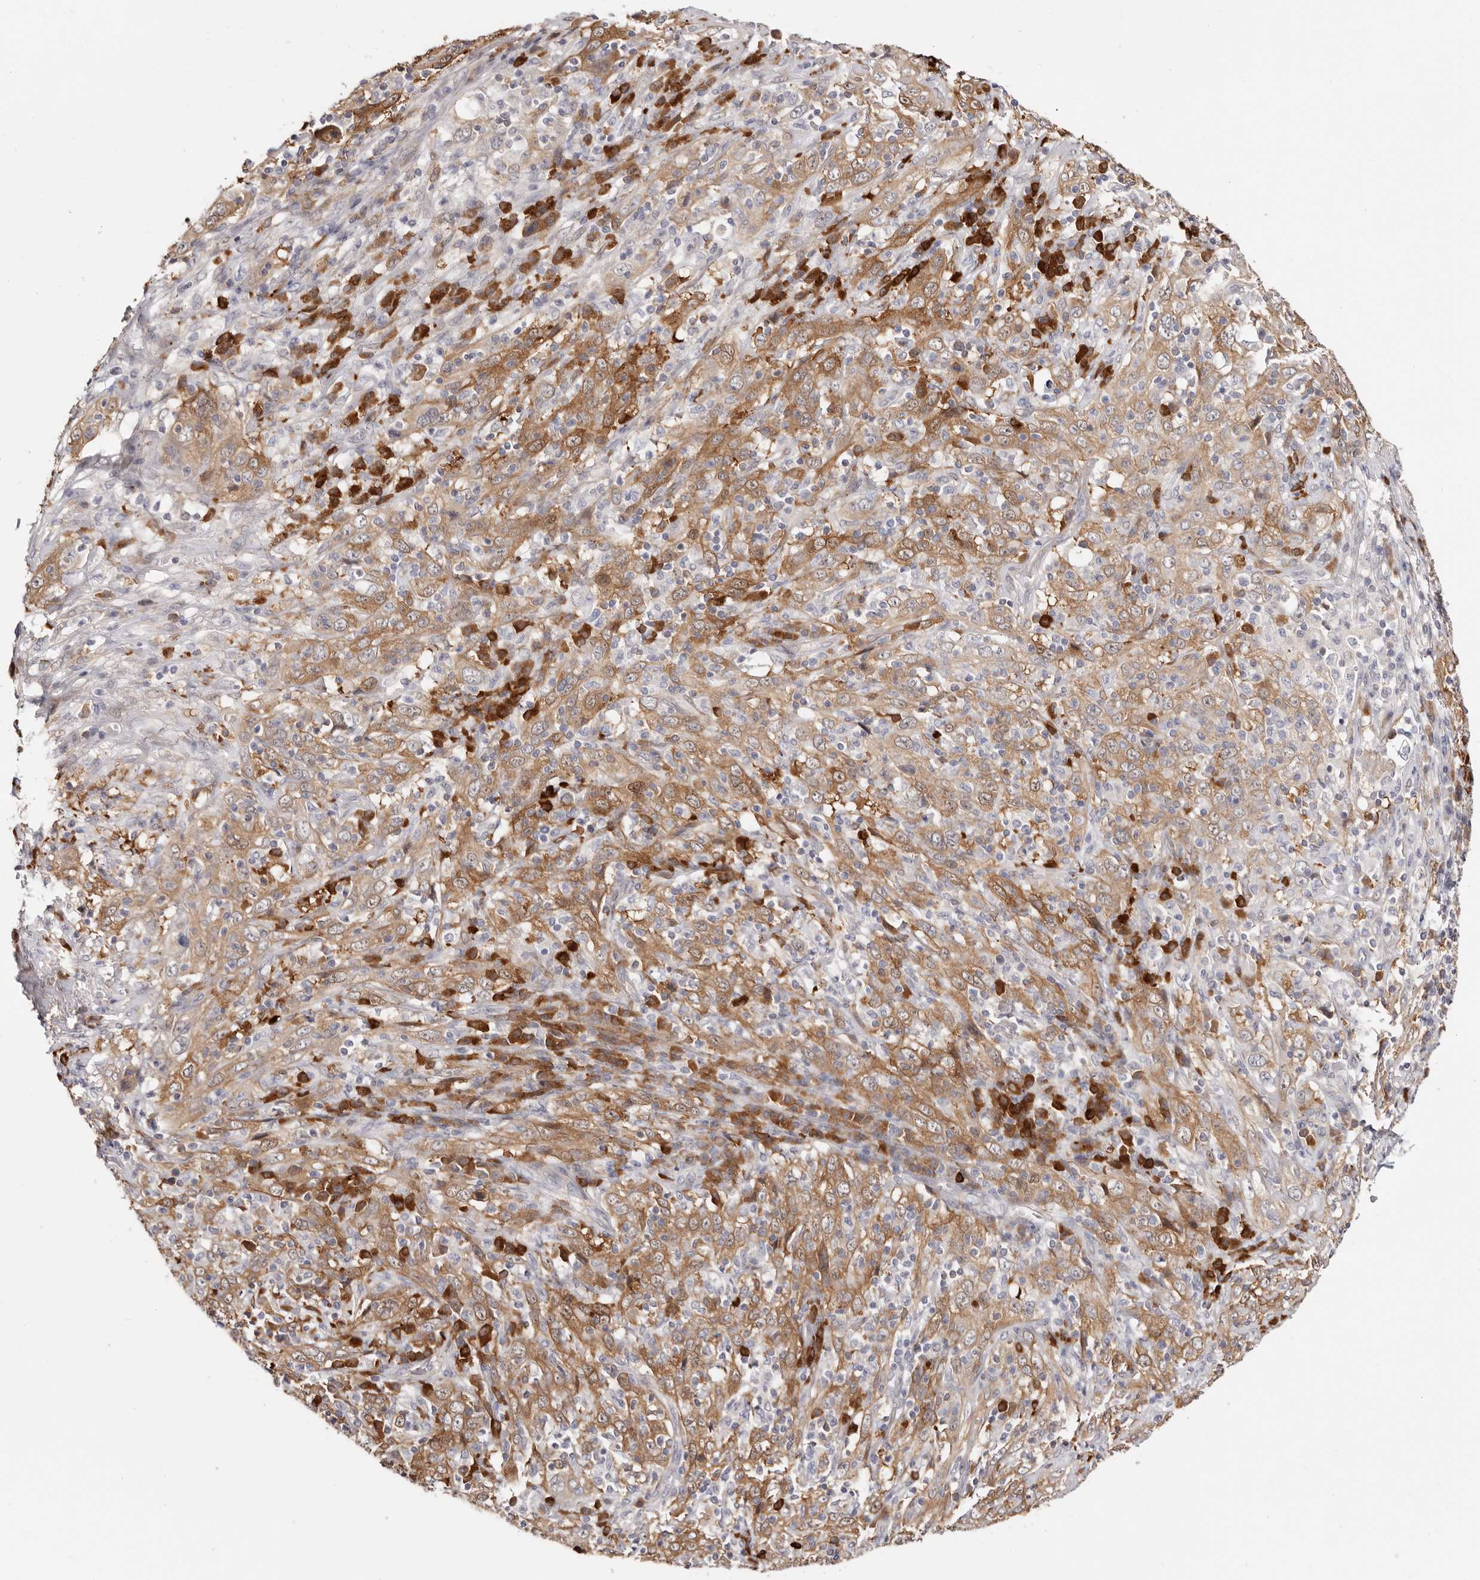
{"staining": {"intensity": "moderate", "quantity": ">75%", "location": "cytoplasmic/membranous"}, "tissue": "cervical cancer", "cell_type": "Tumor cells", "image_type": "cancer", "snomed": [{"axis": "morphology", "description": "Squamous cell carcinoma, NOS"}, {"axis": "topography", "description": "Cervix"}], "caption": "An immunohistochemistry (IHC) photomicrograph of neoplastic tissue is shown. Protein staining in brown labels moderate cytoplasmic/membranous positivity in cervical cancer within tumor cells. The protein is stained brown, and the nuclei are stained in blue (DAB IHC with brightfield microscopy, high magnification).", "gene": "GFOD1", "patient": {"sex": "female", "age": 46}}